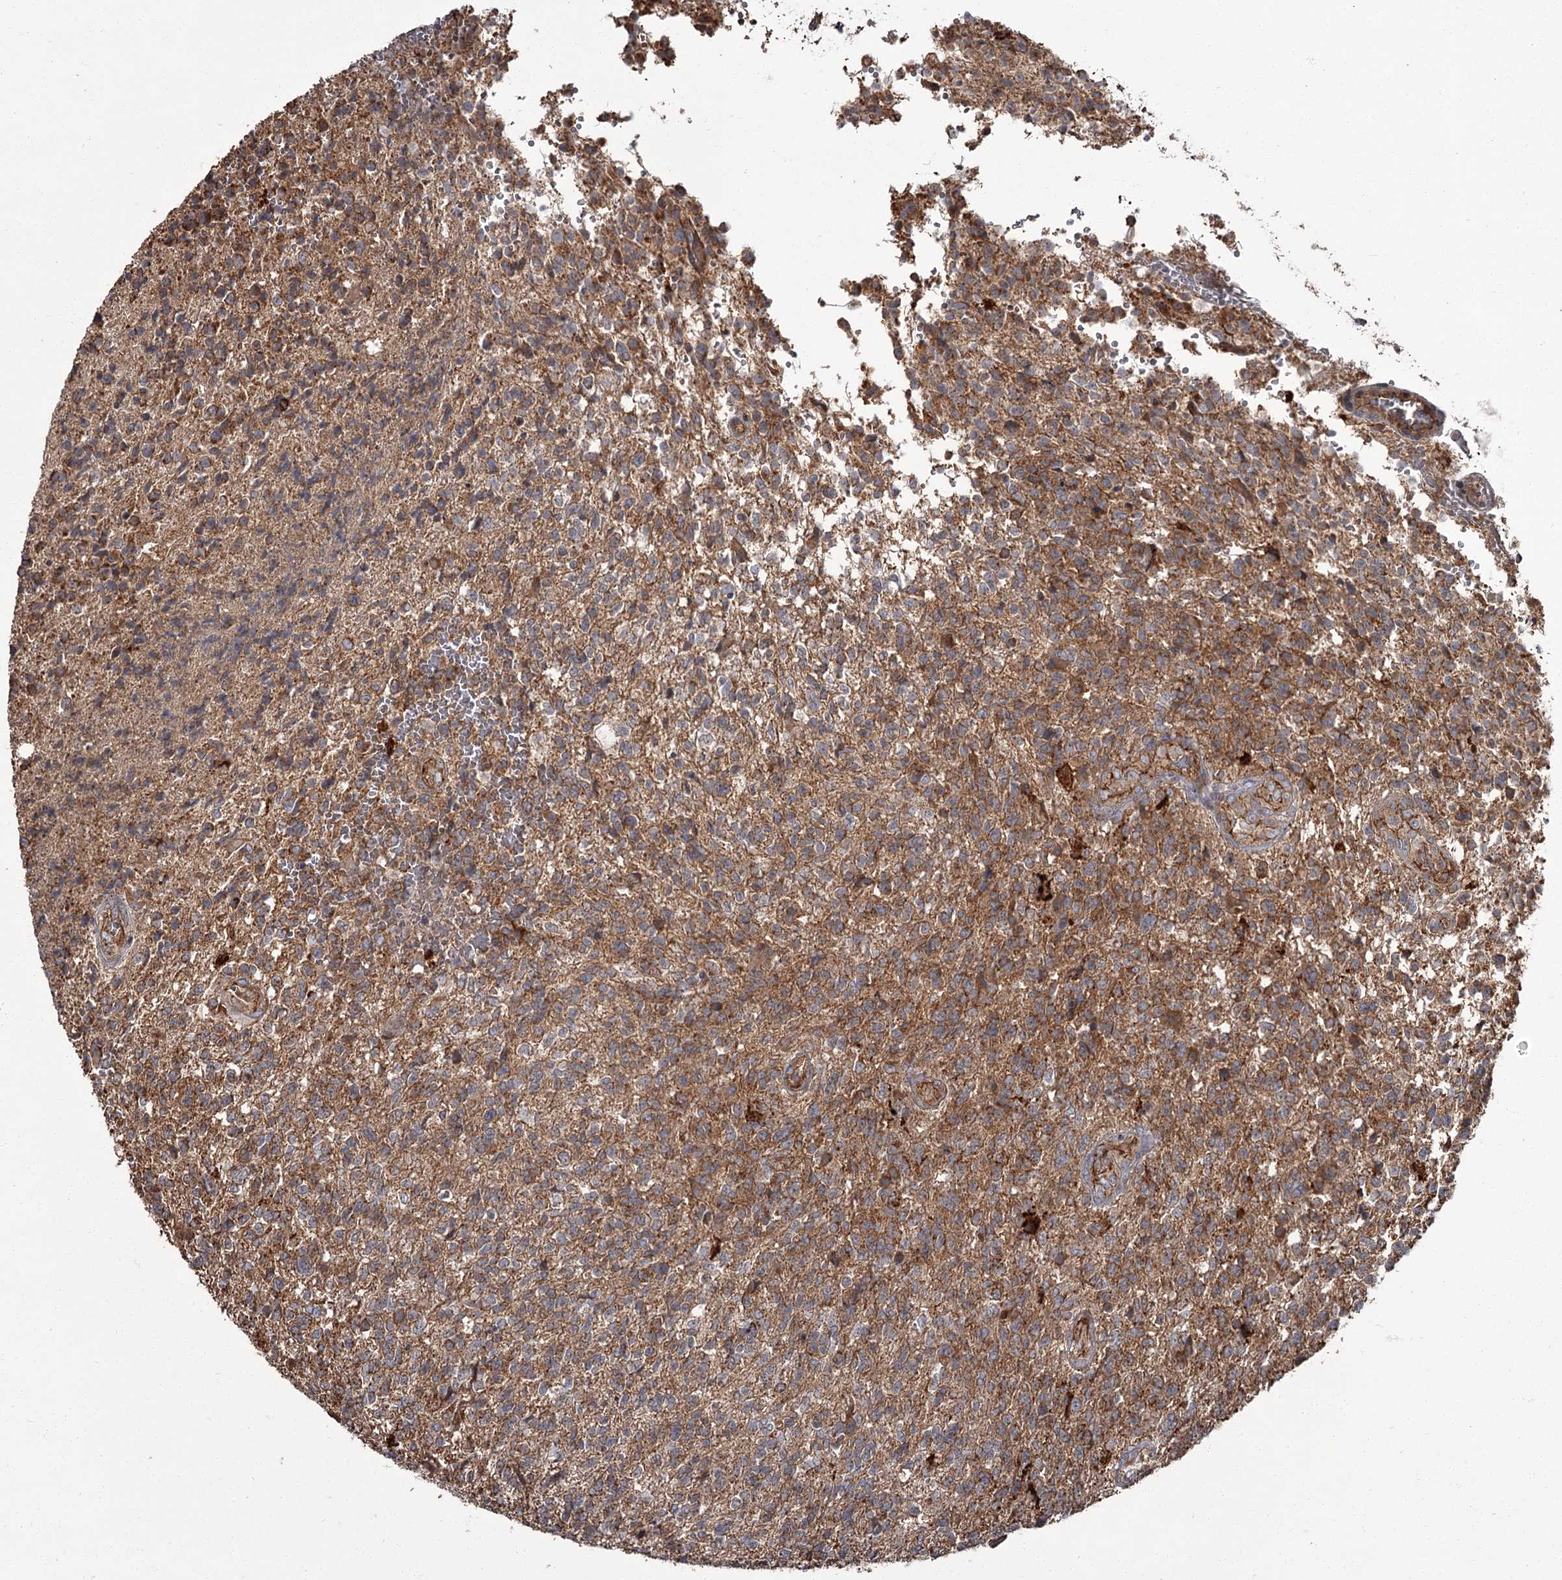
{"staining": {"intensity": "moderate", "quantity": ">75%", "location": "cytoplasmic/membranous"}, "tissue": "glioma", "cell_type": "Tumor cells", "image_type": "cancer", "snomed": [{"axis": "morphology", "description": "Glioma, malignant, High grade"}, {"axis": "topography", "description": "Brain"}], "caption": "Human glioma stained with a brown dye exhibits moderate cytoplasmic/membranous positive positivity in about >75% of tumor cells.", "gene": "THAP9", "patient": {"sex": "male", "age": 56}}